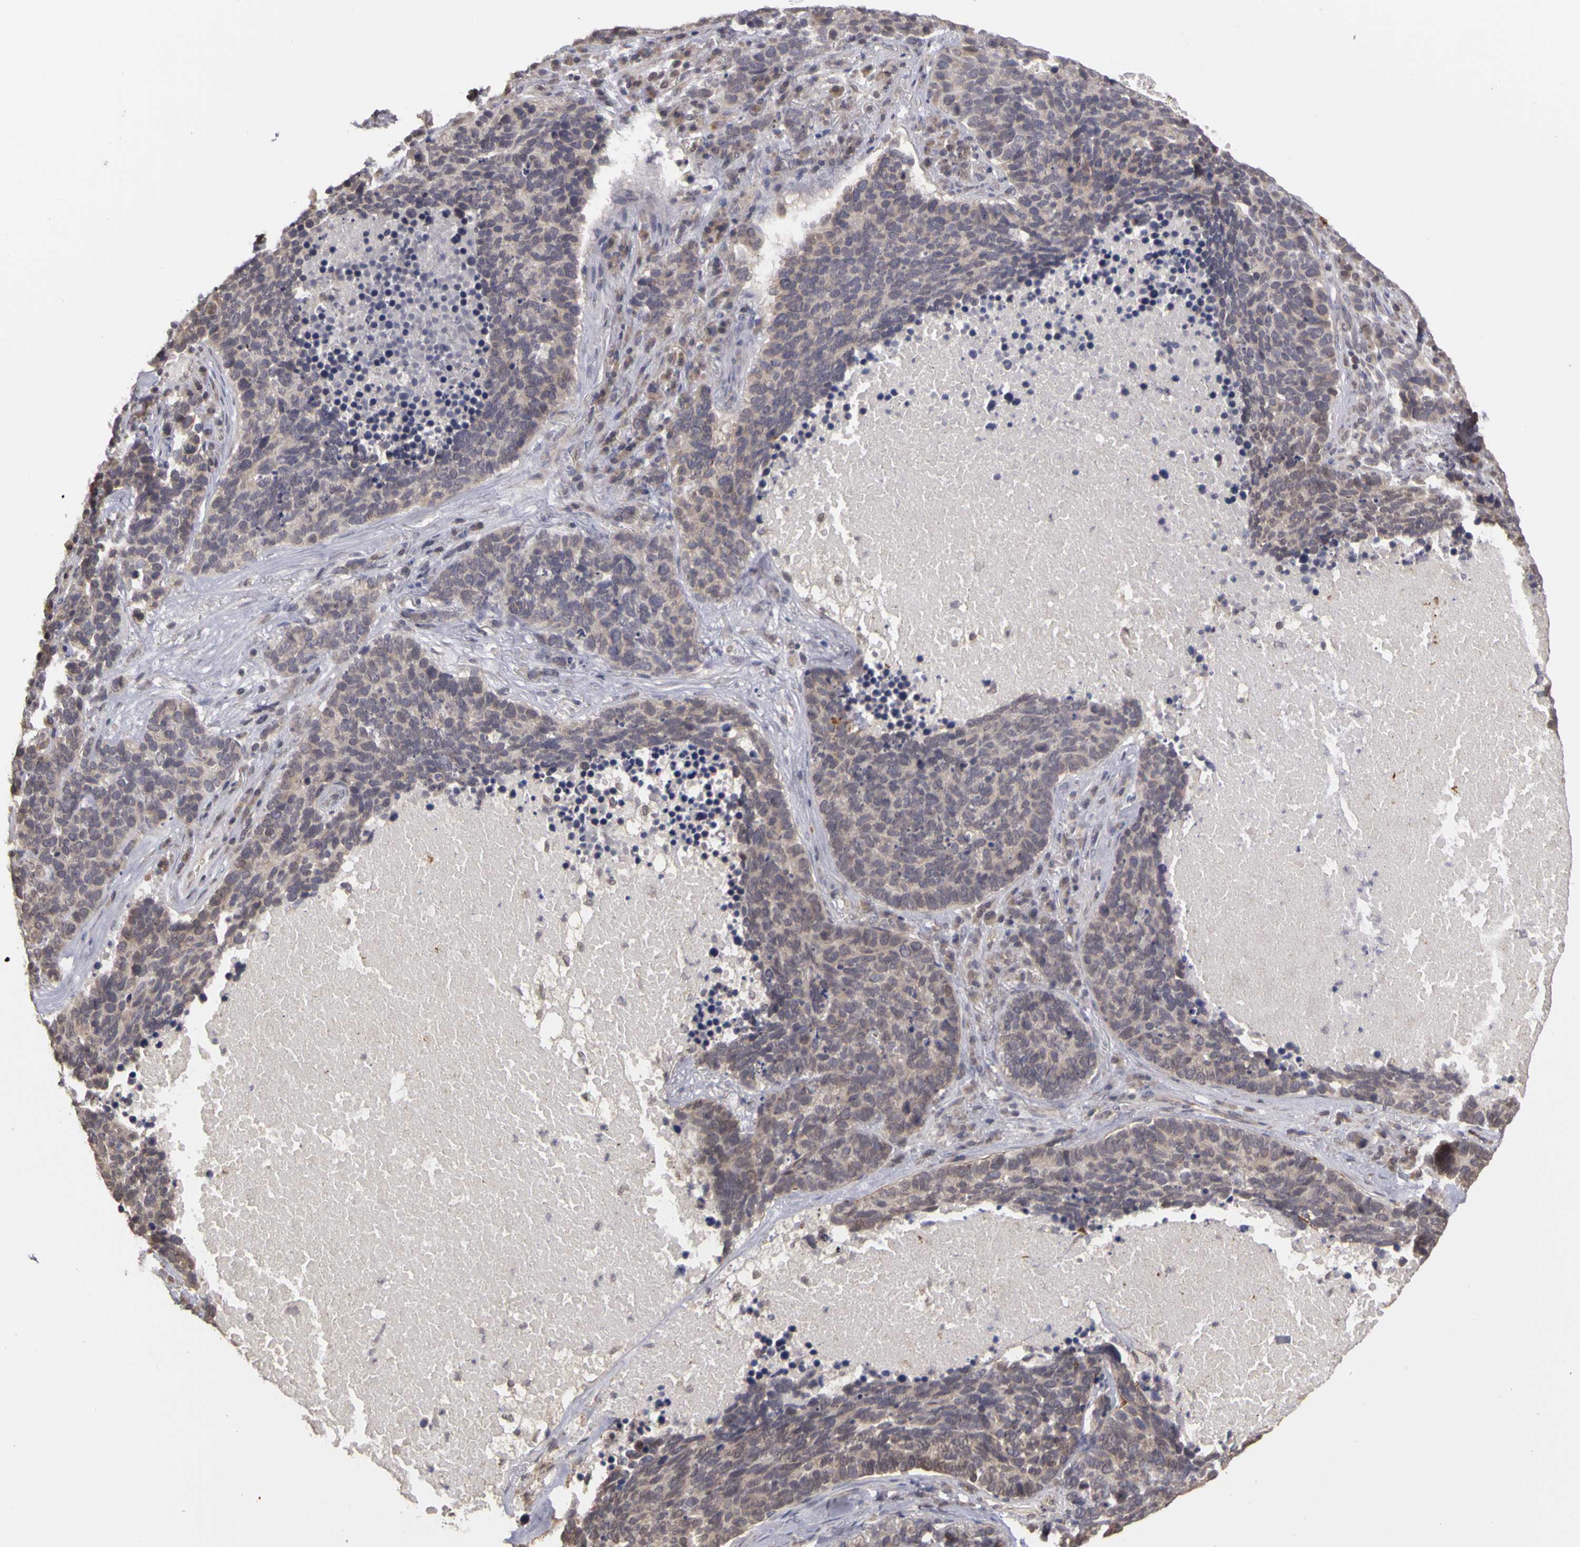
{"staining": {"intensity": "weak", "quantity": "<25%", "location": "cytoplasmic/membranous"}, "tissue": "lung cancer", "cell_type": "Tumor cells", "image_type": "cancer", "snomed": [{"axis": "morphology", "description": "Neoplasm, malignant, NOS"}, {"axis": "topography", "description": "Lung"}], "caption": "Malignant neoplasm (lung) was stained to show a protein in brown. There is no significant staining in tumor cells. (Stains: DAB (3,3'-diaminobenzidine) immunohistochemistry (IHC) with hematoxylin counter stain, Microscopy: brightfield microscopy at high magnification).", "gene": "FRMD7", "patient": {"sex": "female", "age": 75}}